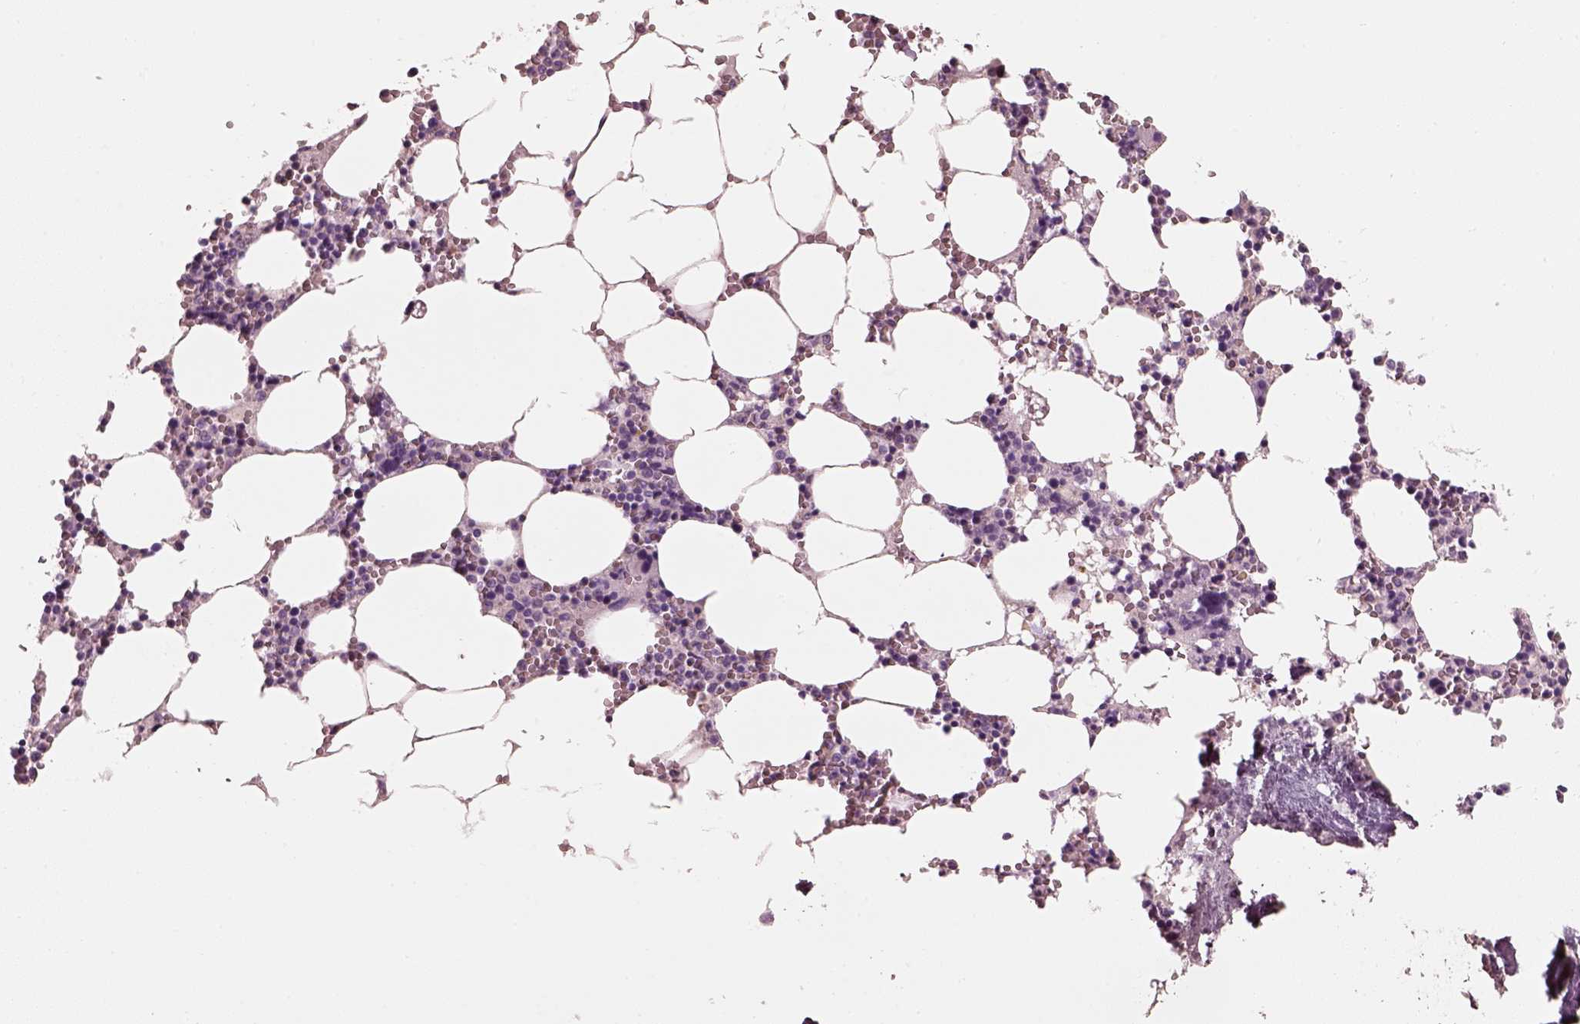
{"staining": {"intensity": "negative", "quantity": "none", "location": "none"}, "tissue": "bone marrow", "cell_type": "Hematopoietic cells", "image_type": "normal", "snomed": [{"axis": "morphology", "description": "Normal tissue, NOS"}, {"axis": "topography", "description": "Bone marrow"}], "caption": "Immunohistochemistry (IHC) of benign bone marrow displays no positivity in hematopoietic cells.", "gene": "PNOC", "patient": {"sex": "female", "age": 64}}